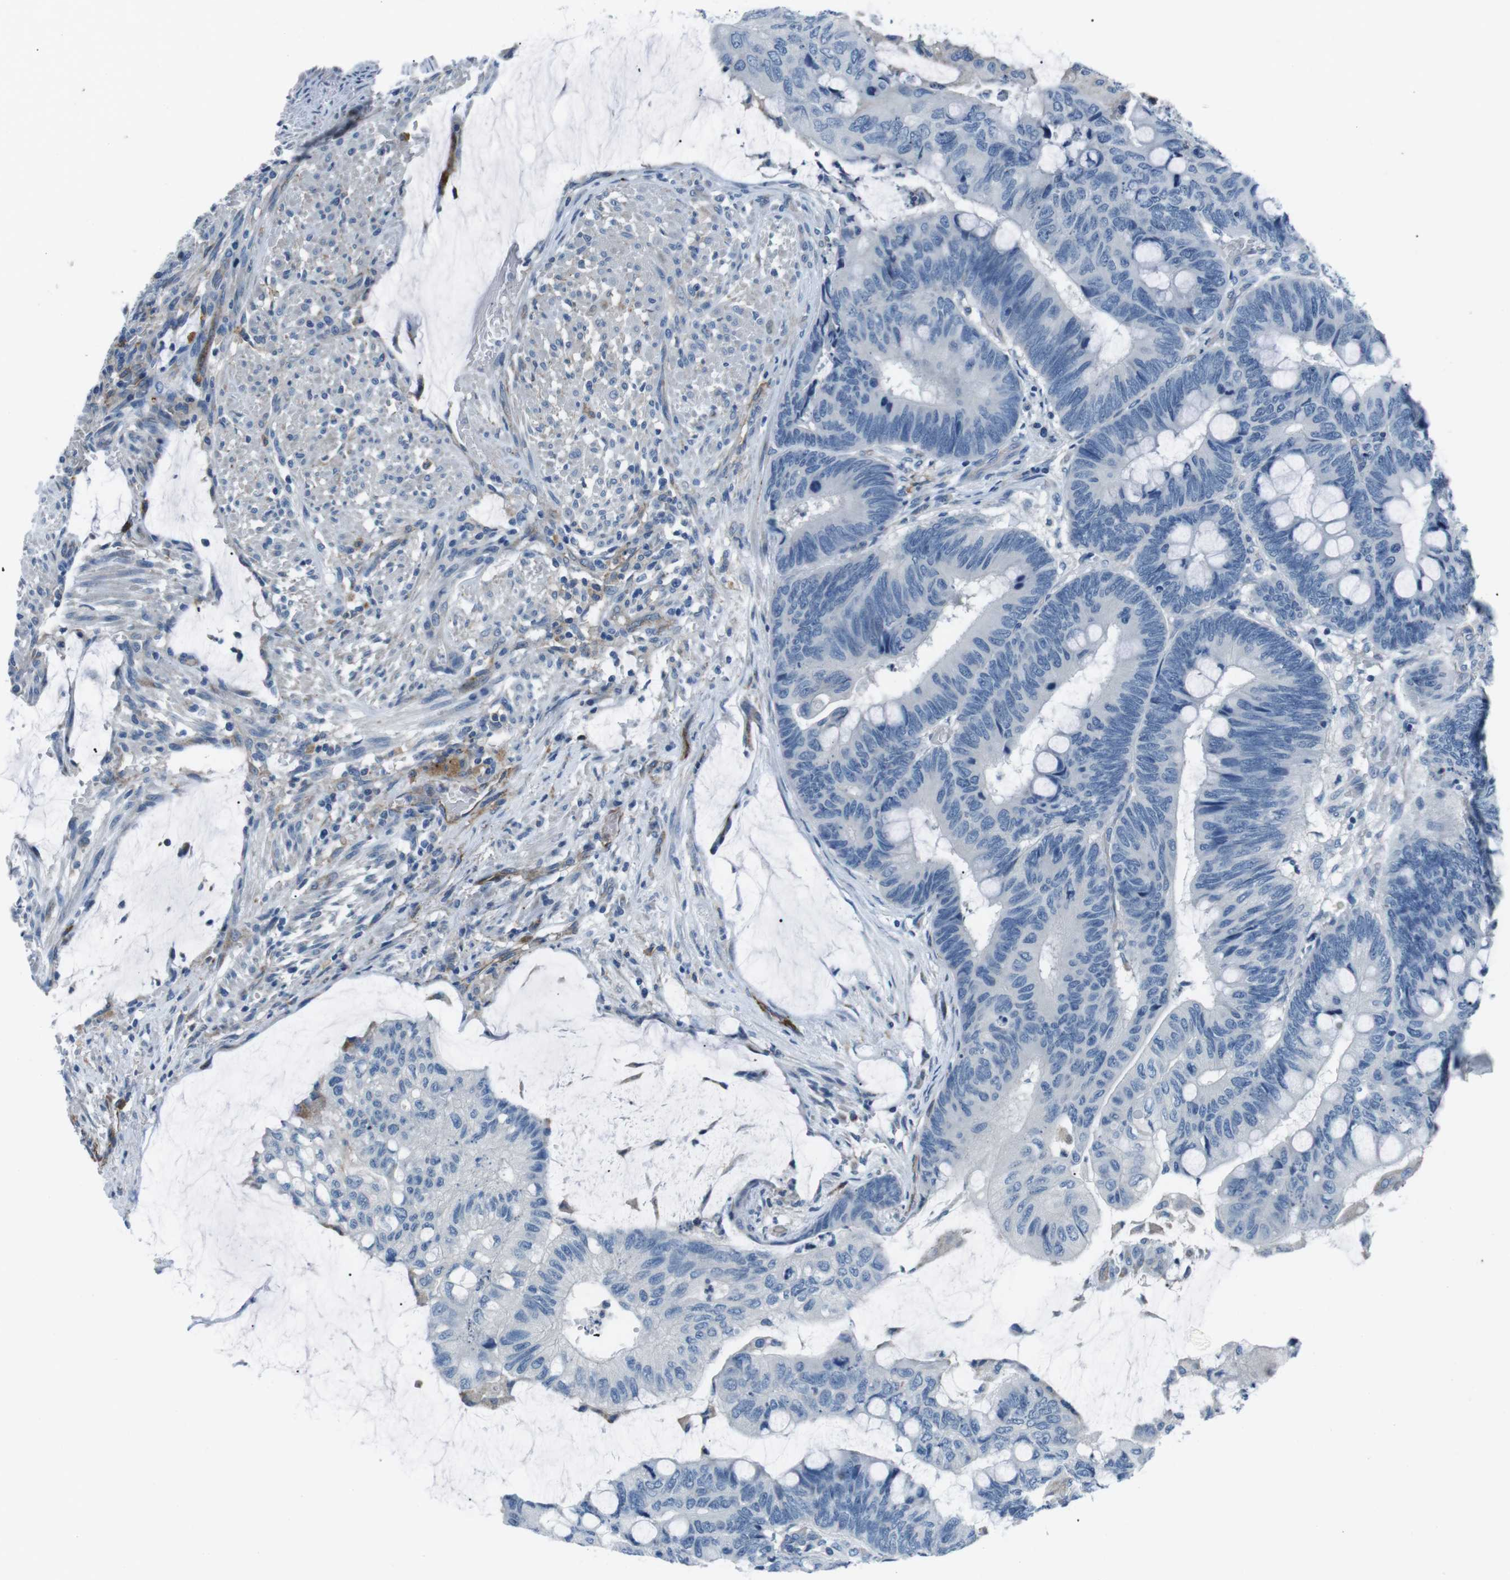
{"staining": {"intensity": "negative", "quantity": "none", "location": "none"}, "tissue": "colorectal cancer", "cell_type": "Tumor cells", "image_type": "cancer", "snomed": [{"axis": "morphology", "description": "Normal tissue, NOS"}, {"axis": "morphology", "description": "Adenocarcinoma, NOS"}, {"axis": "topography", "description": "Rectum"}], "caption": "There is no significant staining in tumor cells of colorectal cancer. (DAB (3,3'-diaminobenzidine) immunohistochemistry visualized using brightfield microscopy, high magnification).", "gene": "CSF2RA", "patient": {"sex": "male", "age": 92}}